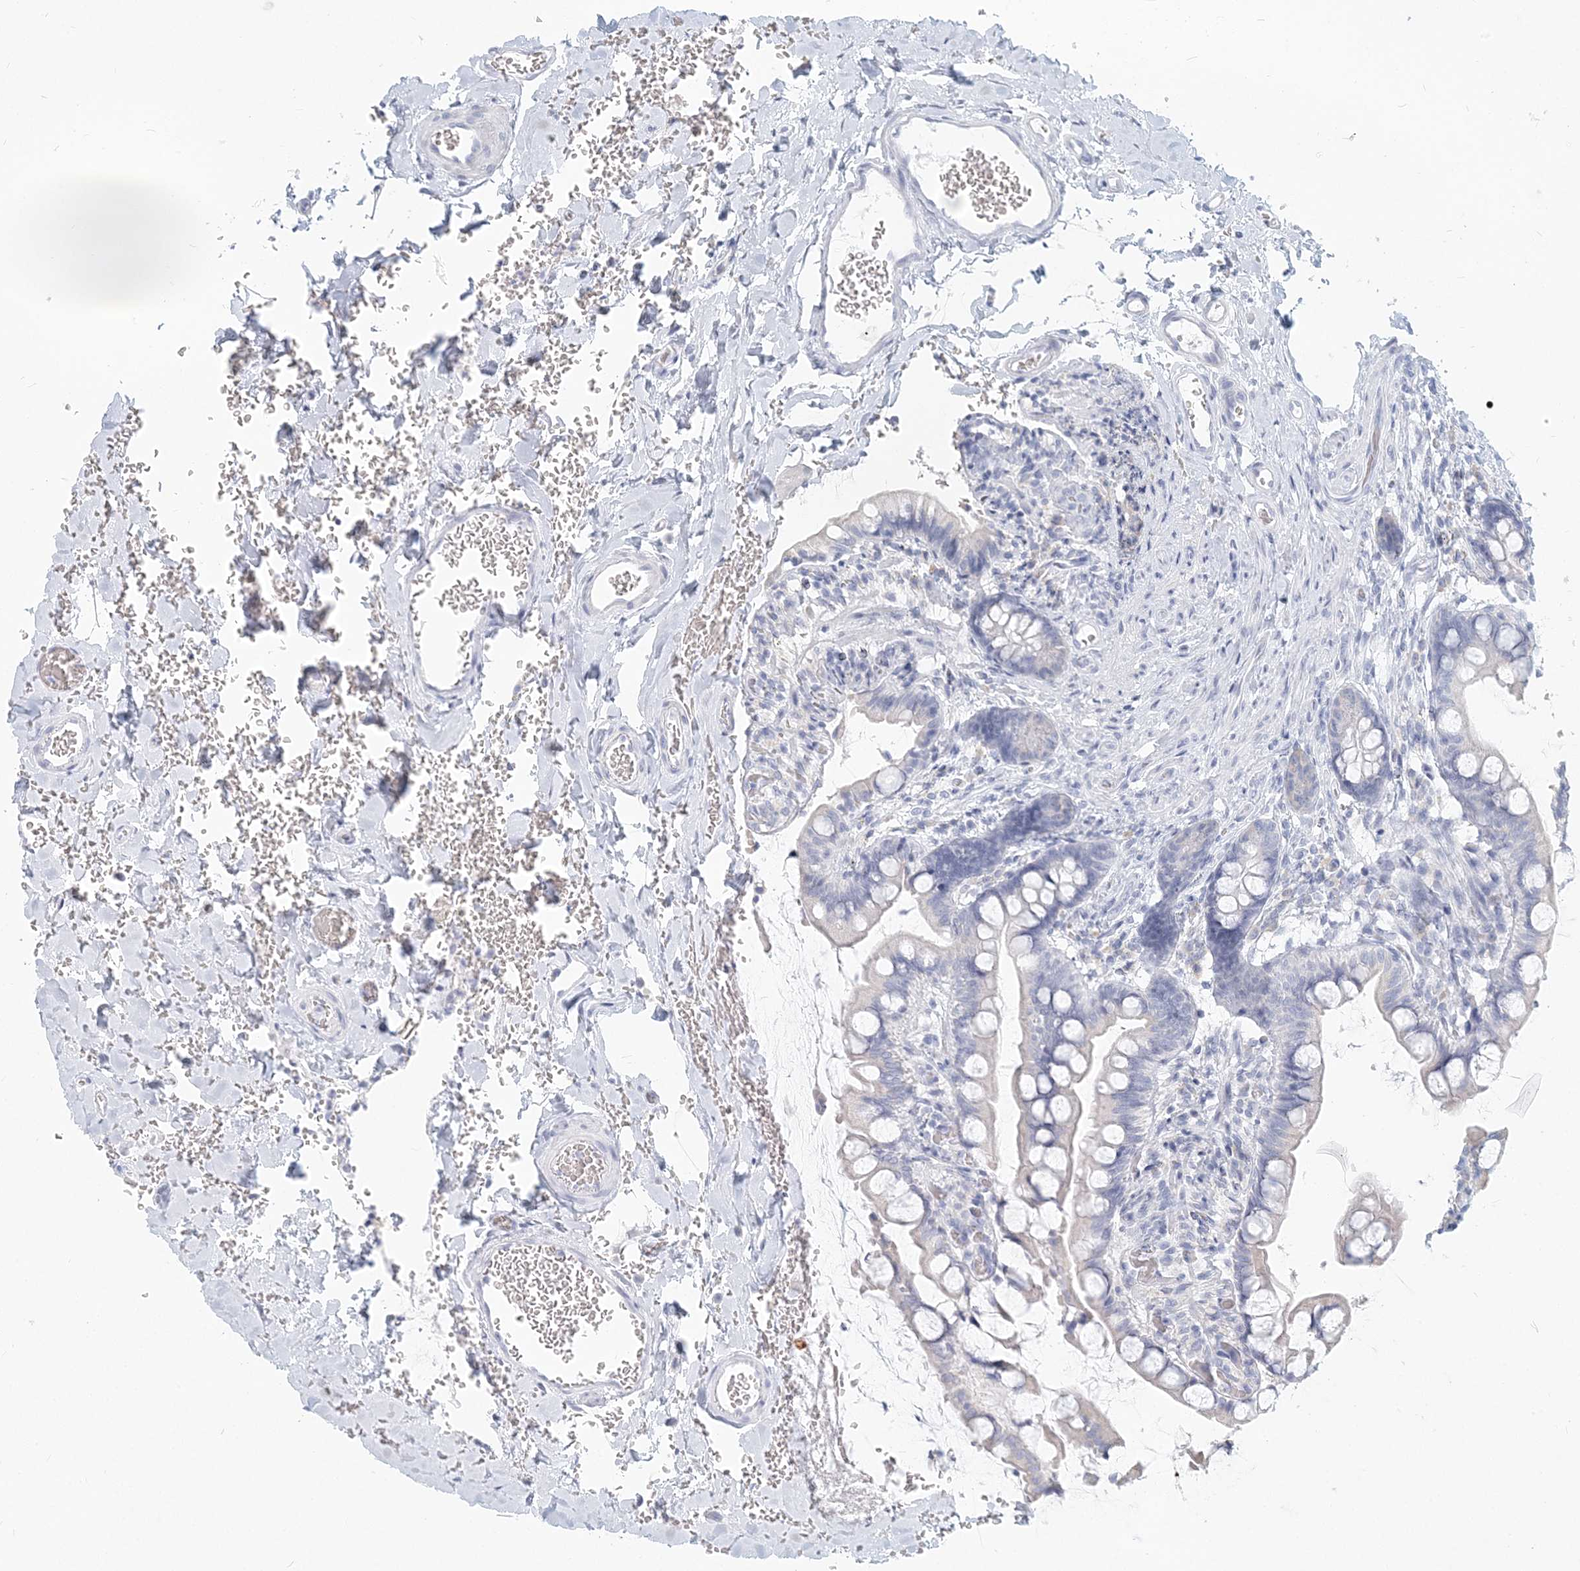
{"staining": {"intensity": "negative", "quantity": "none", "location": "none"}, "tissue": "small intestine", "cell_type": "Glandular cells", "image_type": "normal", "snomed": [{"axis": "morphology", "description": "Normal tissue, NOS"}, {"axis": "topography", "description": "Small intestine"}], "caption": "This is an immunohistochemistry (IHC) histopathology image of unremarkable small intestine. There is no staining in glandular cells.", "gene": "CSN1S1", "patient": {"sex": "male", "age": 52}}